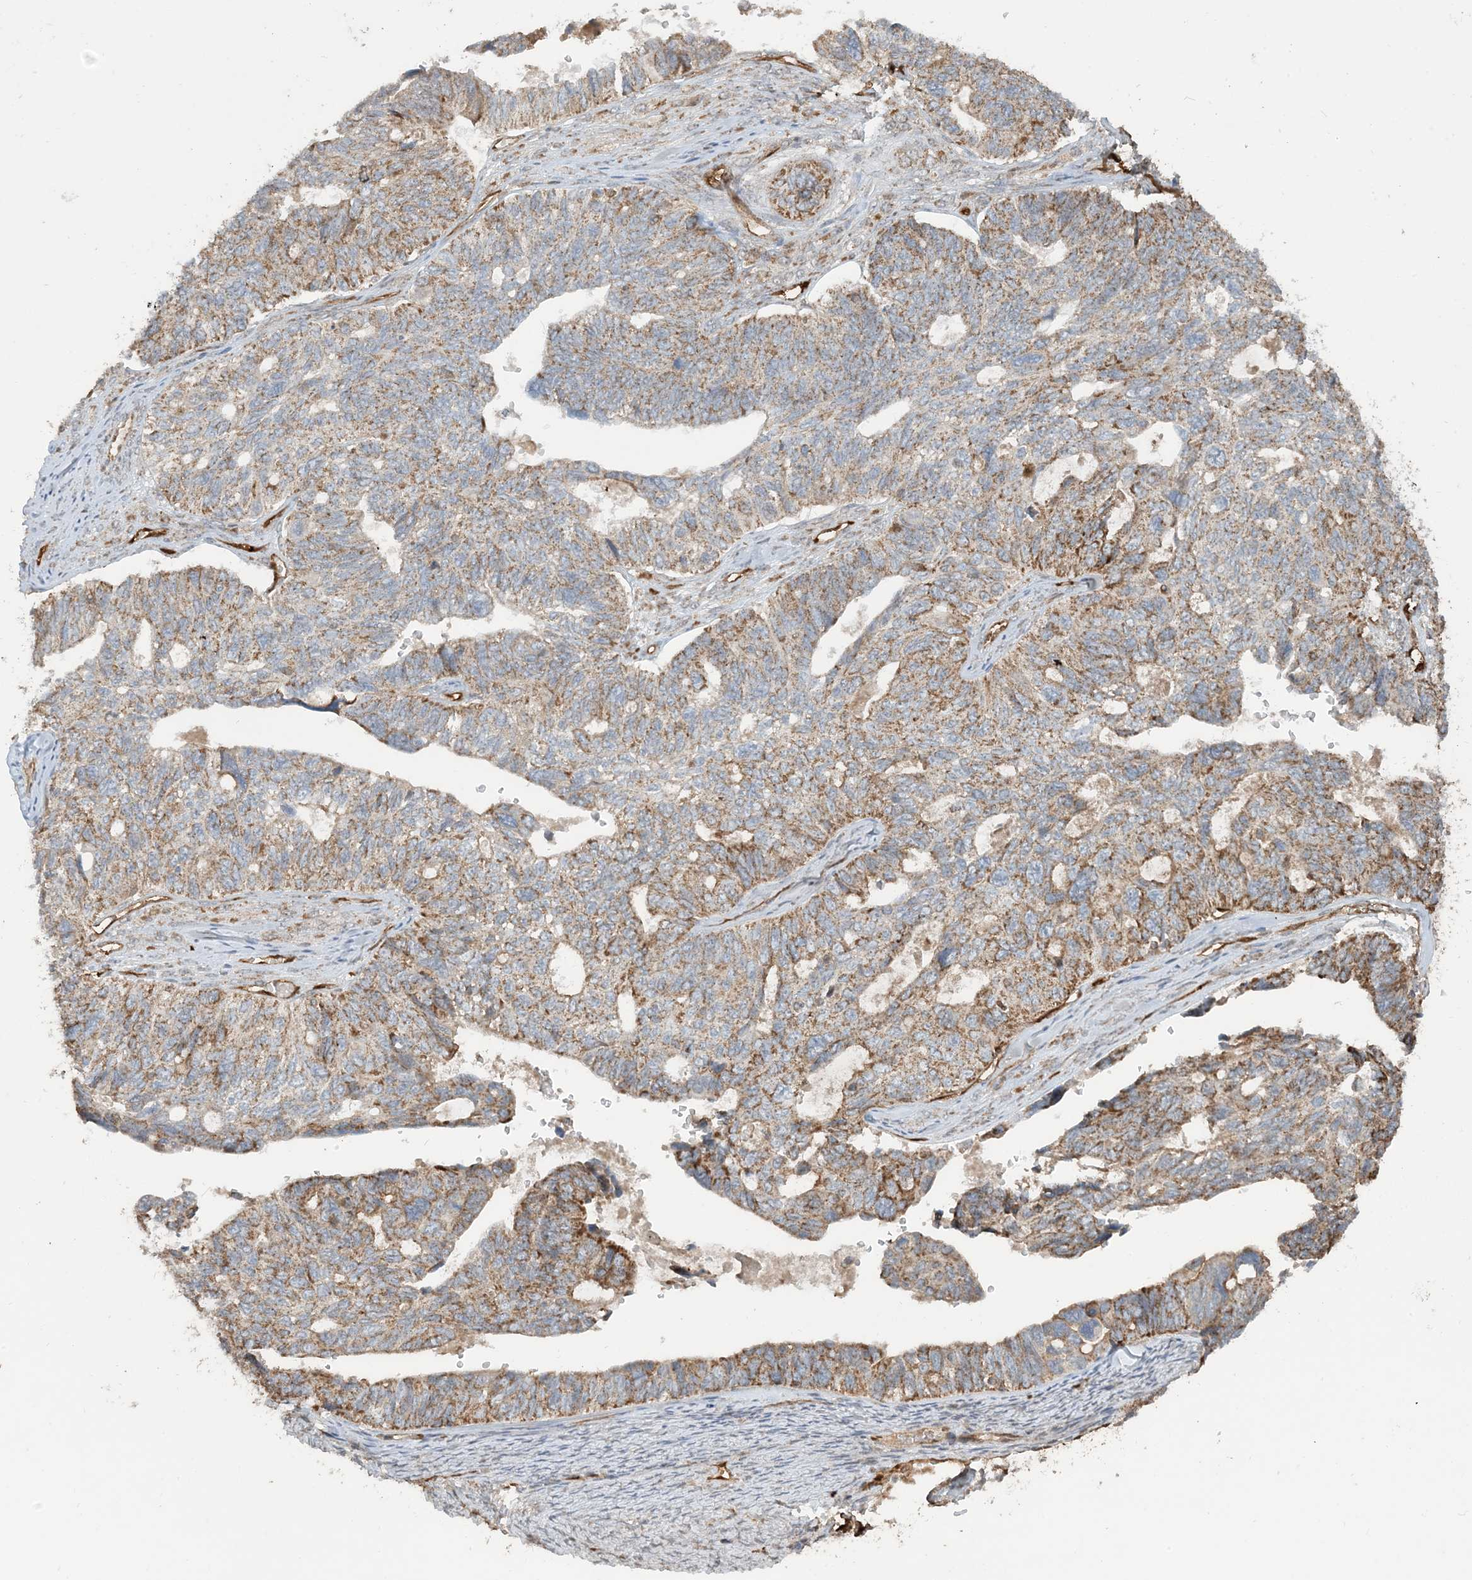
{"staining": {"intensity": "moderate", "quantity": ">75%", "location": "cytoplasmic/membranous"}, "tissue": "ovarian cancer", "cell_type": "Tumor cells", "image_type": "cancer", "snomed": [{"axis": "morphology", "description": "Cystadenocarcinoma, serous, NOS"}, {"axis": "topography", "description": "Ovary"}], "caption": "Protein staining shows moderate cytoplasmic/membranous expression in about >75% of tumor cells in serous cystadenocarcinoma (ovarian).", "gene": "PPM1F", "patient": {"sex": "female", "age": 79}}